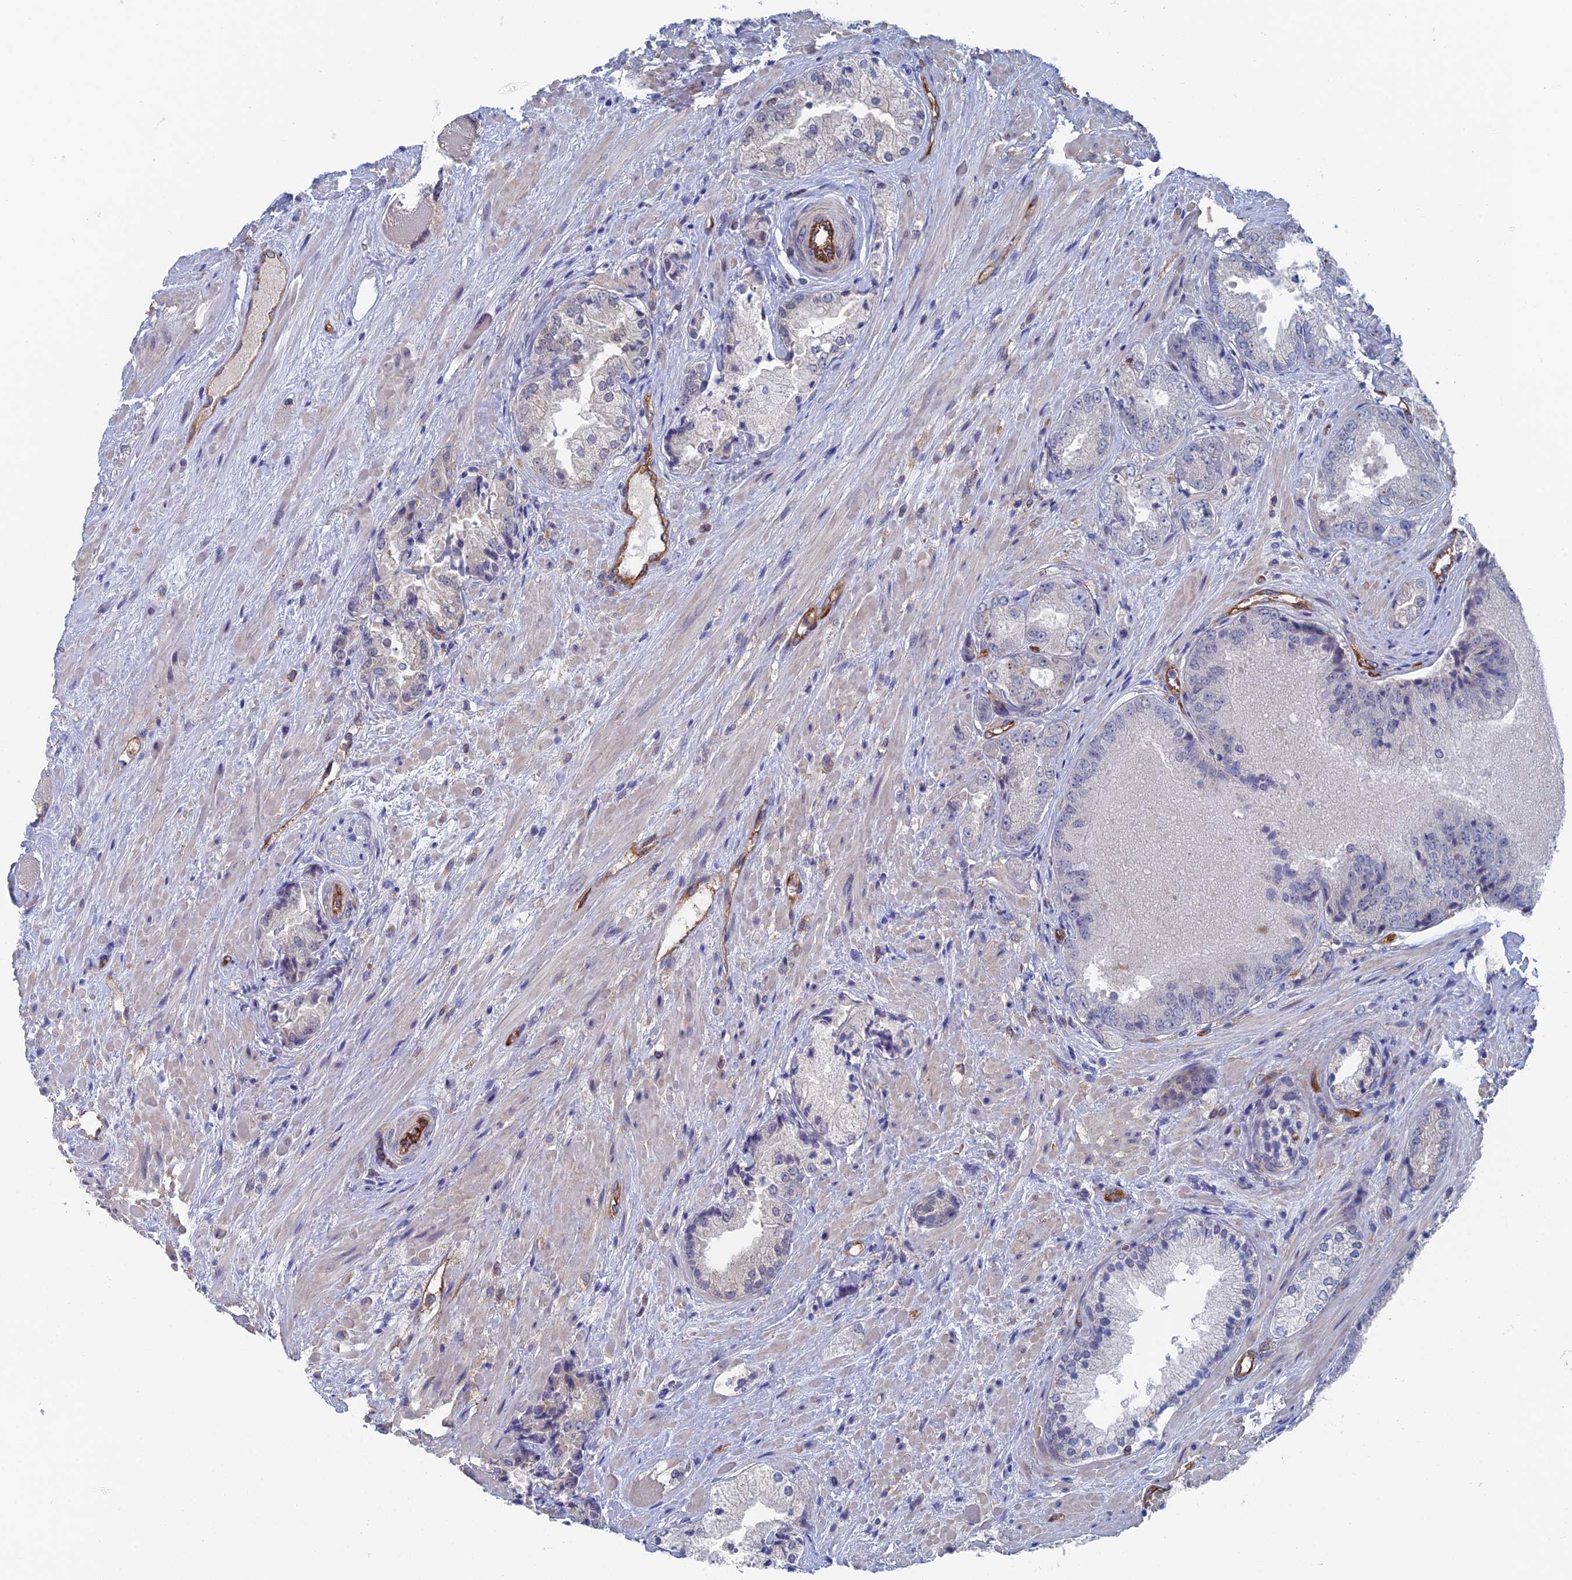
{"staining": {"intensity": "negative", "quantity": "none", "location": "none"}, "tissue": "prostate cancer", "cell_type": "Tumor cells", "image_type": "cancer", "snomed": [{"axis": "morphology", "description": "Adenocarcinoma, High grade"}, {"axis": "topography", "description": "Prostate"}], "caption": "Photomicrograph shows no protein positivity in tumor cells of prostate cancer tissue.", "gene": "ARAP3", "patient": {"sex": "male", "age": 71}}